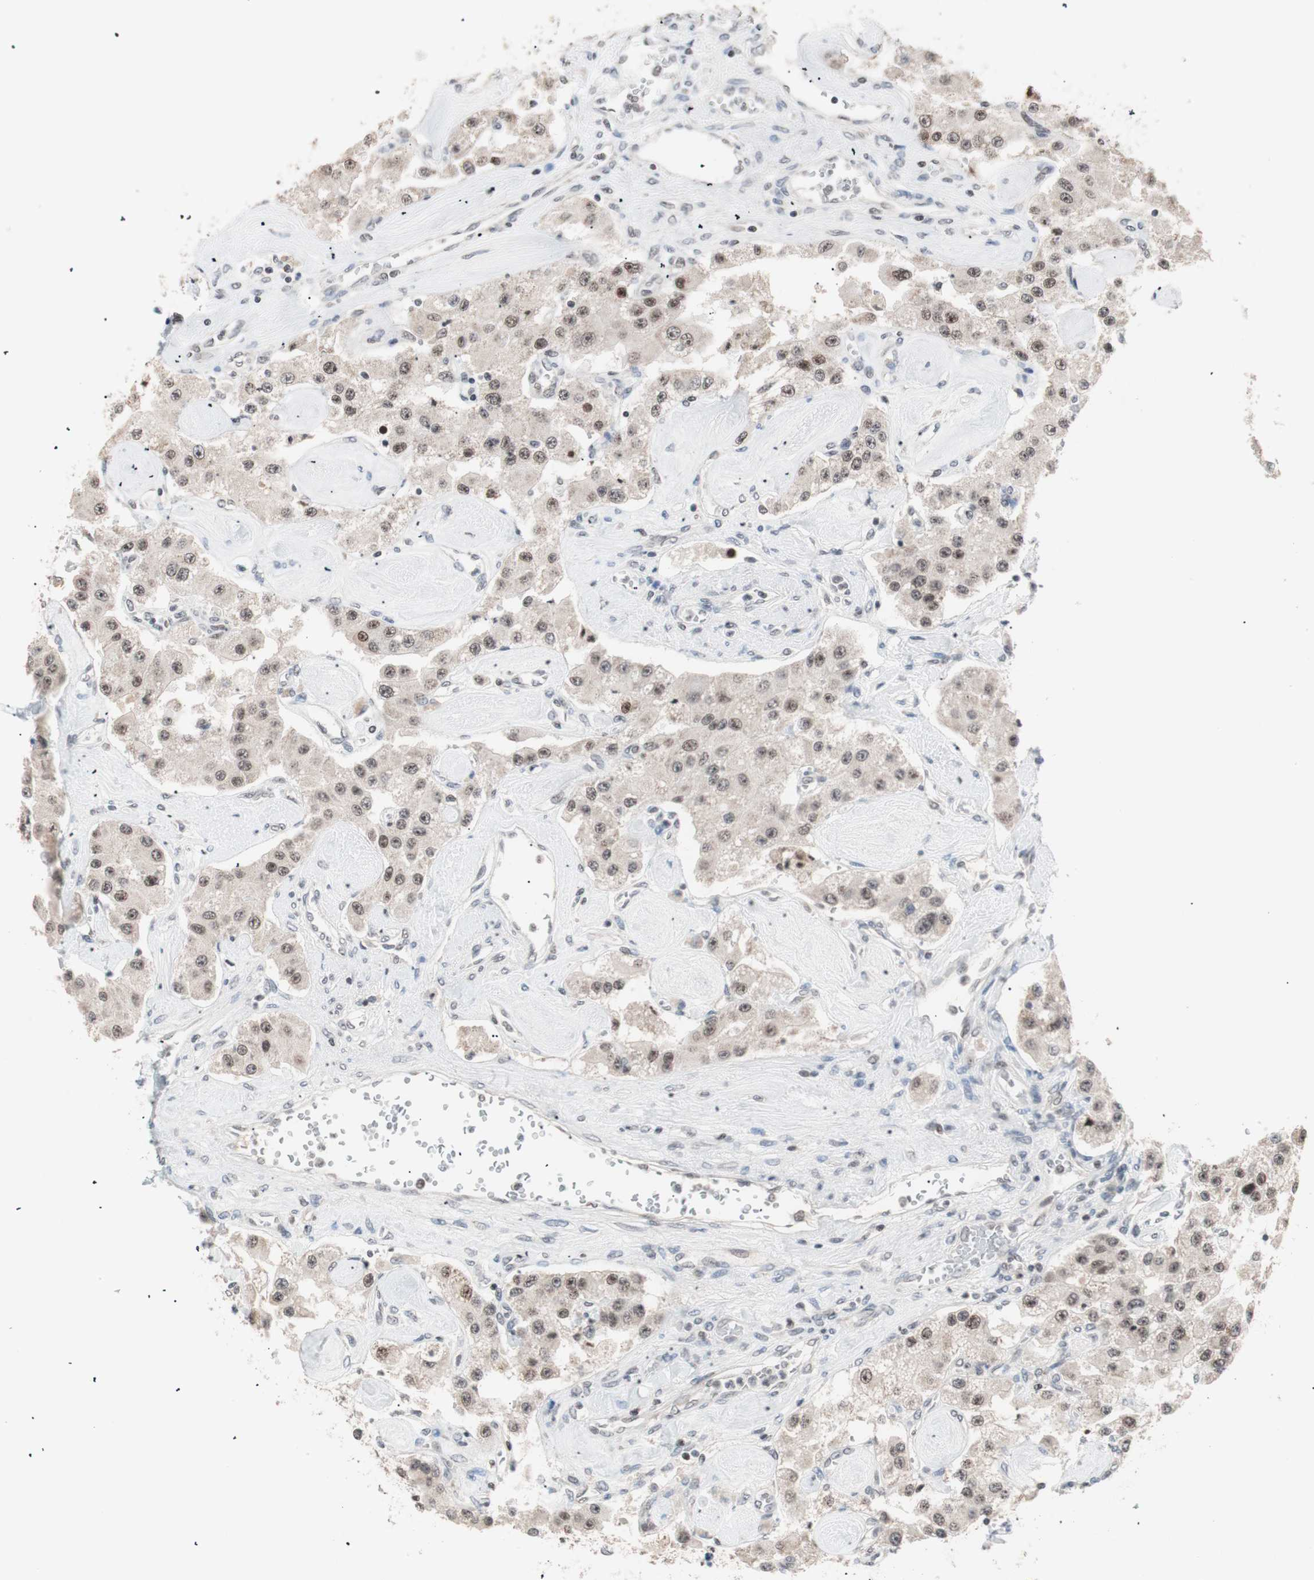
{"staining": {"intensity": "weak", "quantity": ">75%", "location": "nuclear"}, "tissue": "carcinoid", "cell_type": "Tumor cells", "image_type": "cancer", "snomed": [{"axis": "morphology", "description": "Carcinoid, malignant, NOS"}, {"axis": "topography", "description": "Pancreas"}], "caption": "This is a histology image of IHC staining of carcinoid (malignant), which shows weak positivity in the nuclear of tumor cells.", "gene": "LIG3", "patient": {"sex": "male", "age": 41}}